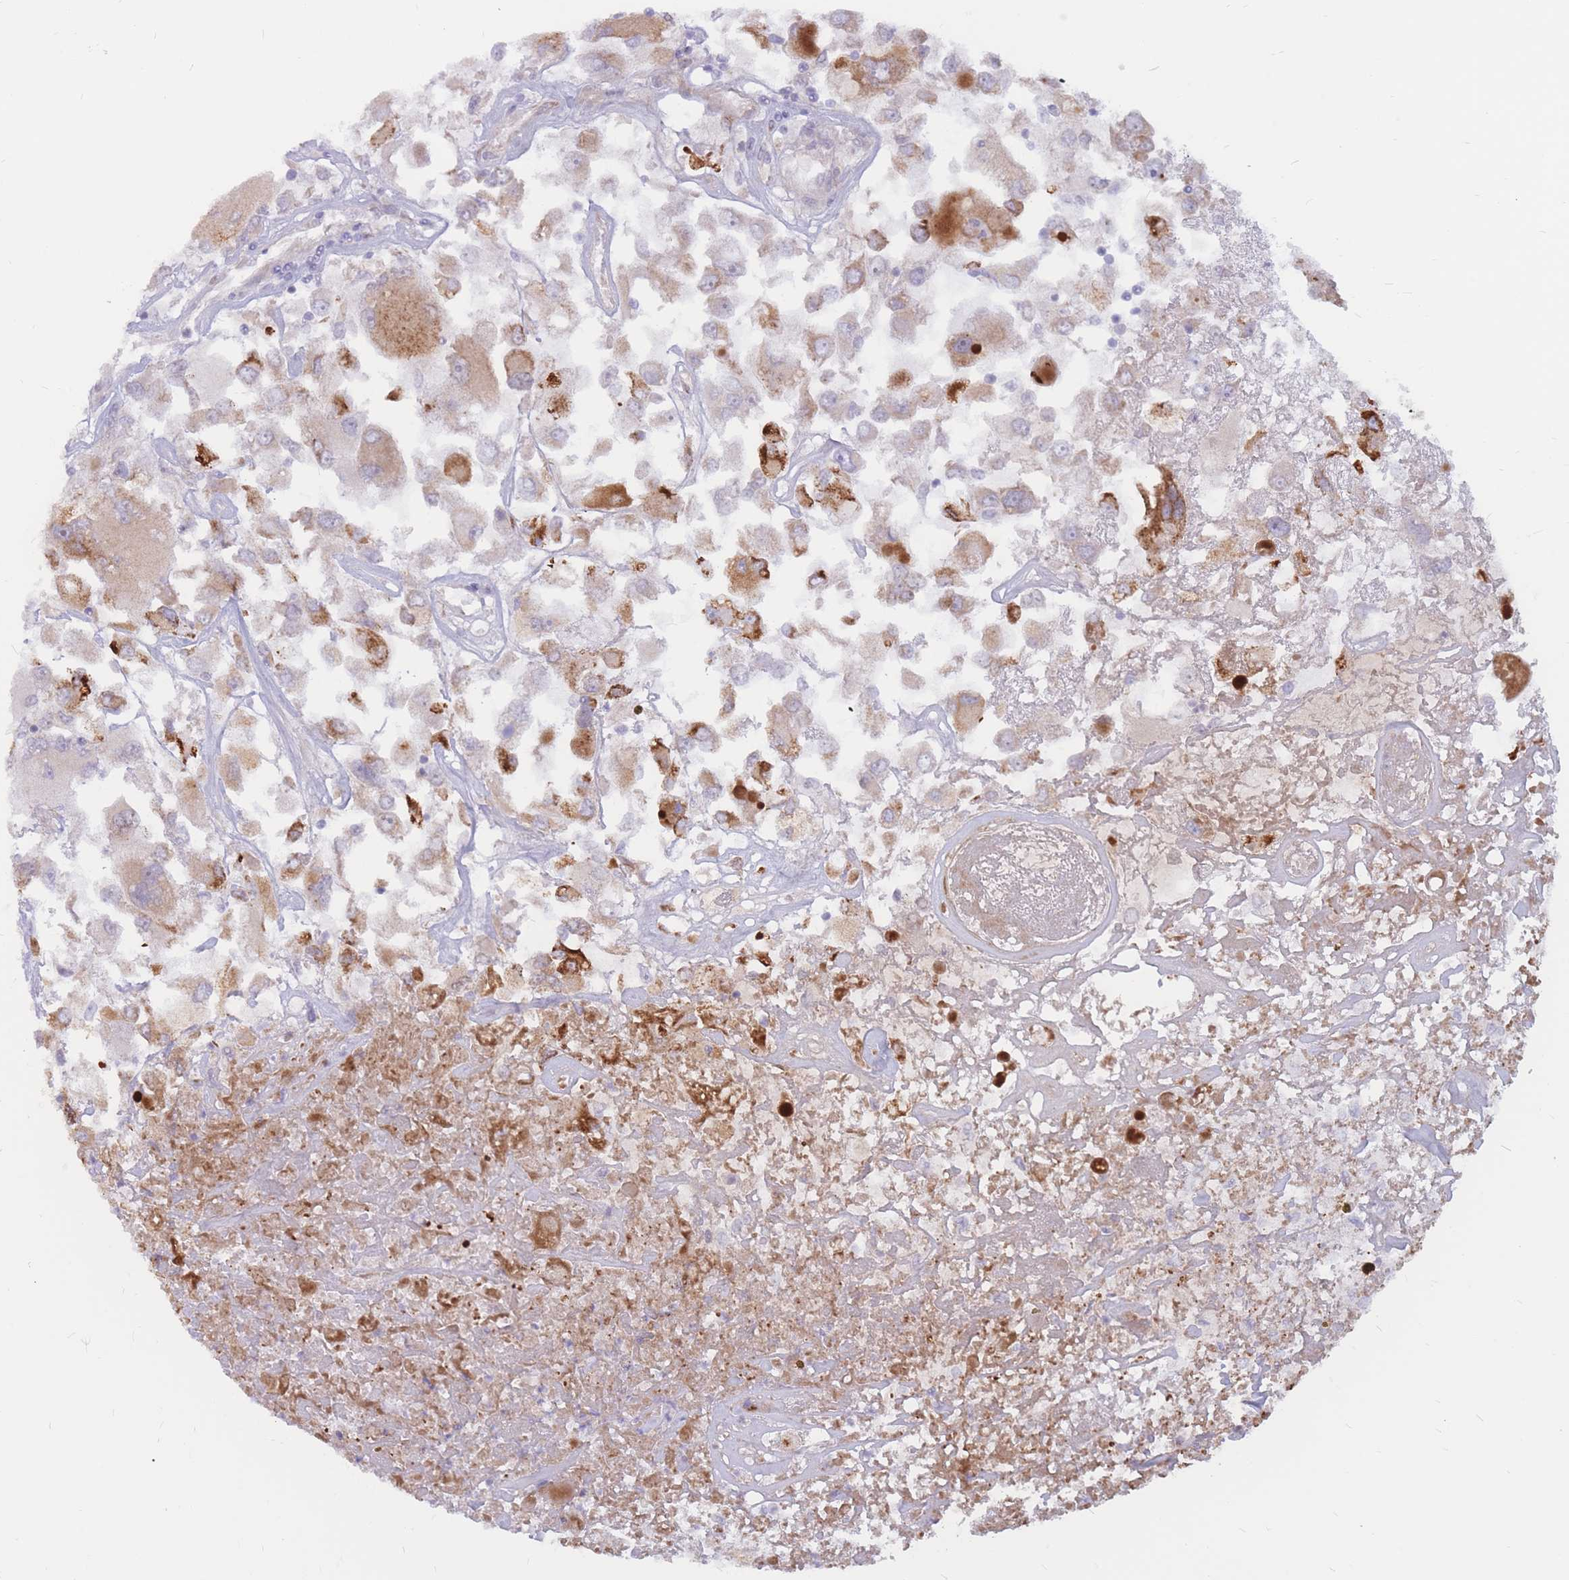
{"staining": {"intensity": "moderate", "quantity": "25%-75%", "location": "cytoplasmic/membranous"}, "tissue": "renal cancer", "cell_type": "Tumor cells", "image_type": "cancer", "snomed": [{"axis": "morphology", "description": "Adenocarcinoma, NOS"}, {"axis": "topography", "description": "Kidney"}], "caption": "DAB immunohistochemical staining of human renal adenocarcinoma shows moderate cytoplasmic/membranous protein staining in approximately 25%-75% of tumor cells.", "gene": "ADD2", "patient": {"sex": "female", "age": 52}}